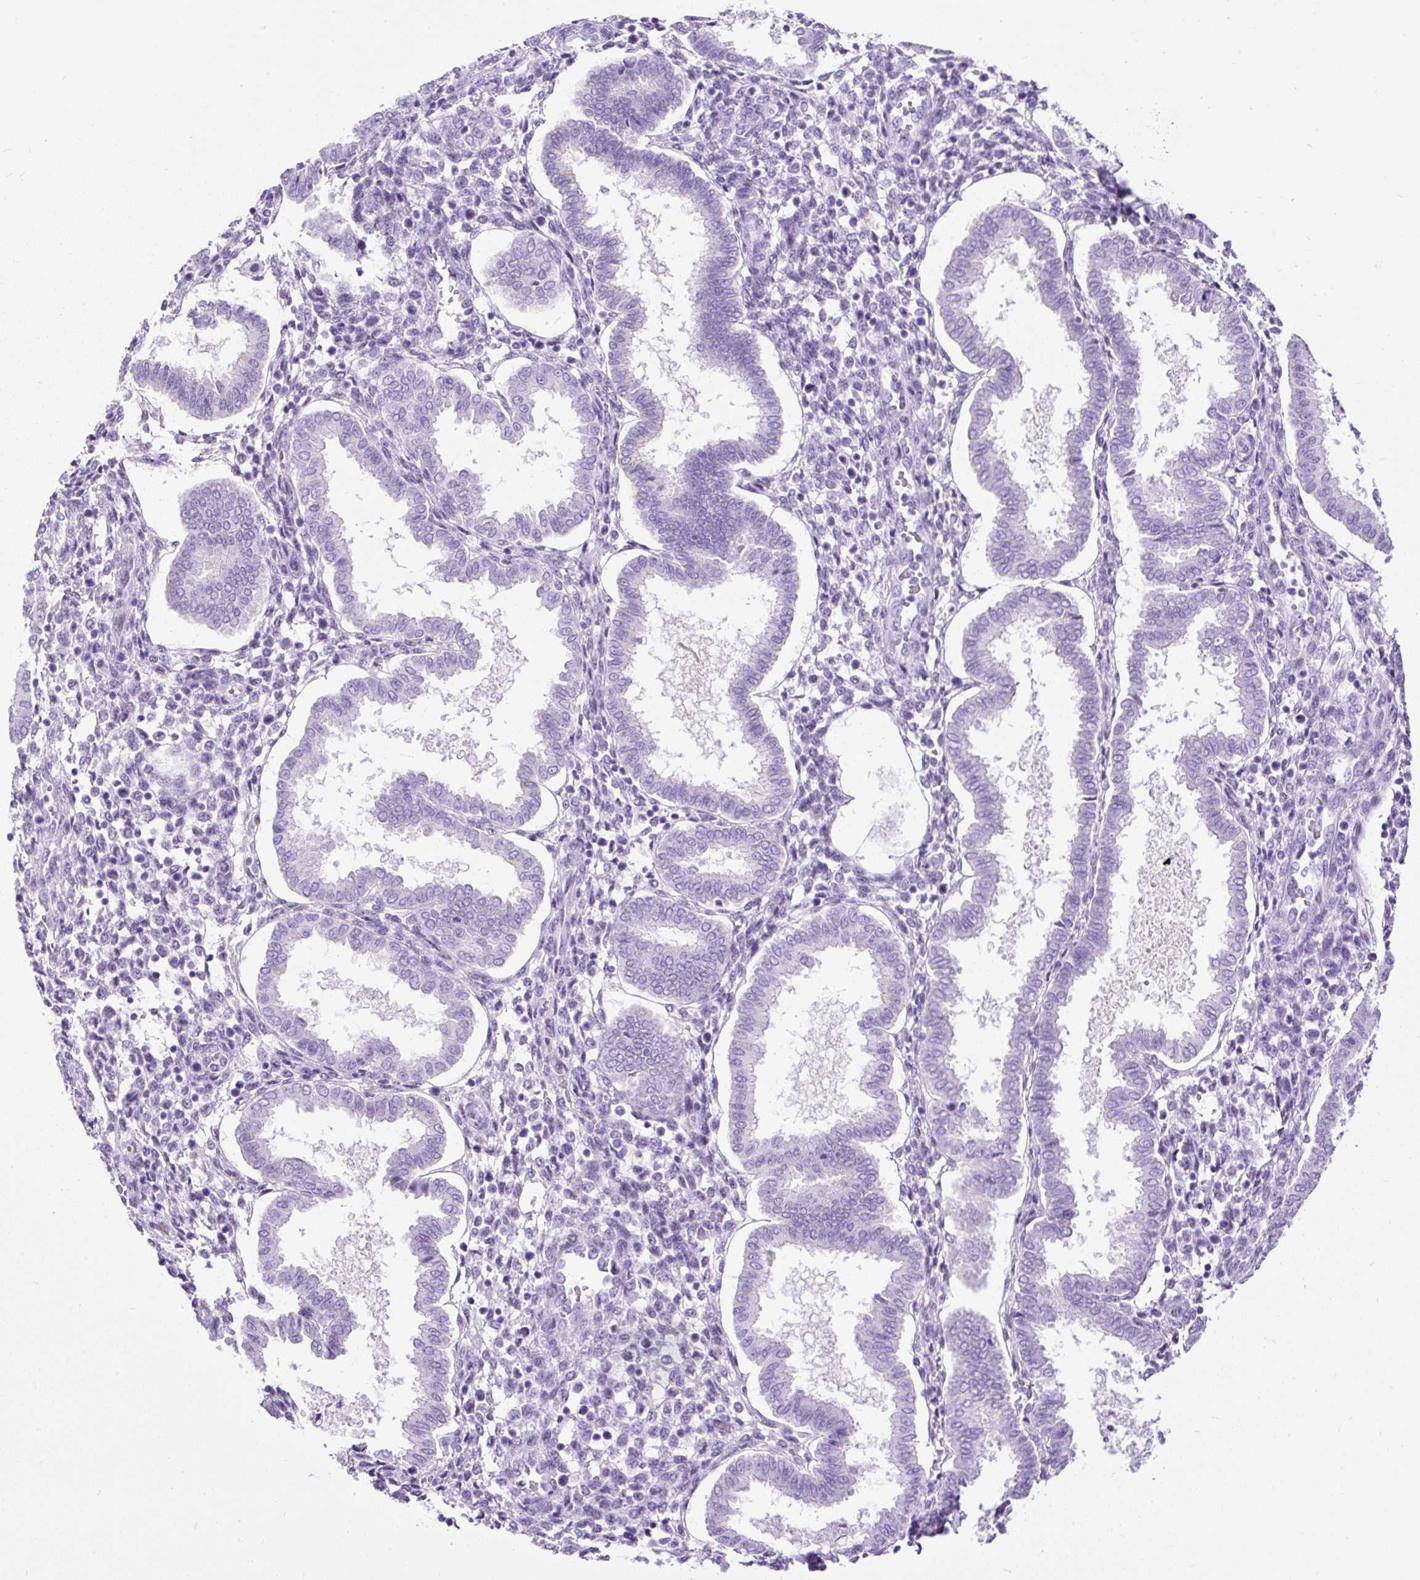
{"staining": {"intensity": "negative", "quantity": "none", "location": "none"}, "tissue": "endometrium", "cell_type": "Cells in endometrial stroma", "image_type": "normal", "snomed": [{"axis": "morphology", "description": "Normal tissue, NOS"}, {"axis": "topography", "description": "Endometrium"}], "caption": "IHC photomicrograph of unremarkable endometrium: human endometrium stained with DAB demonstrates no significant protein positivity in cells in endometrial stroma. (DAB (3,3'-diaminobenzidine) IHC visualized using brightfield microscopy, high magnification).", "gene": "PDIA2", "patient": {"sex": "female", "age": 24}}